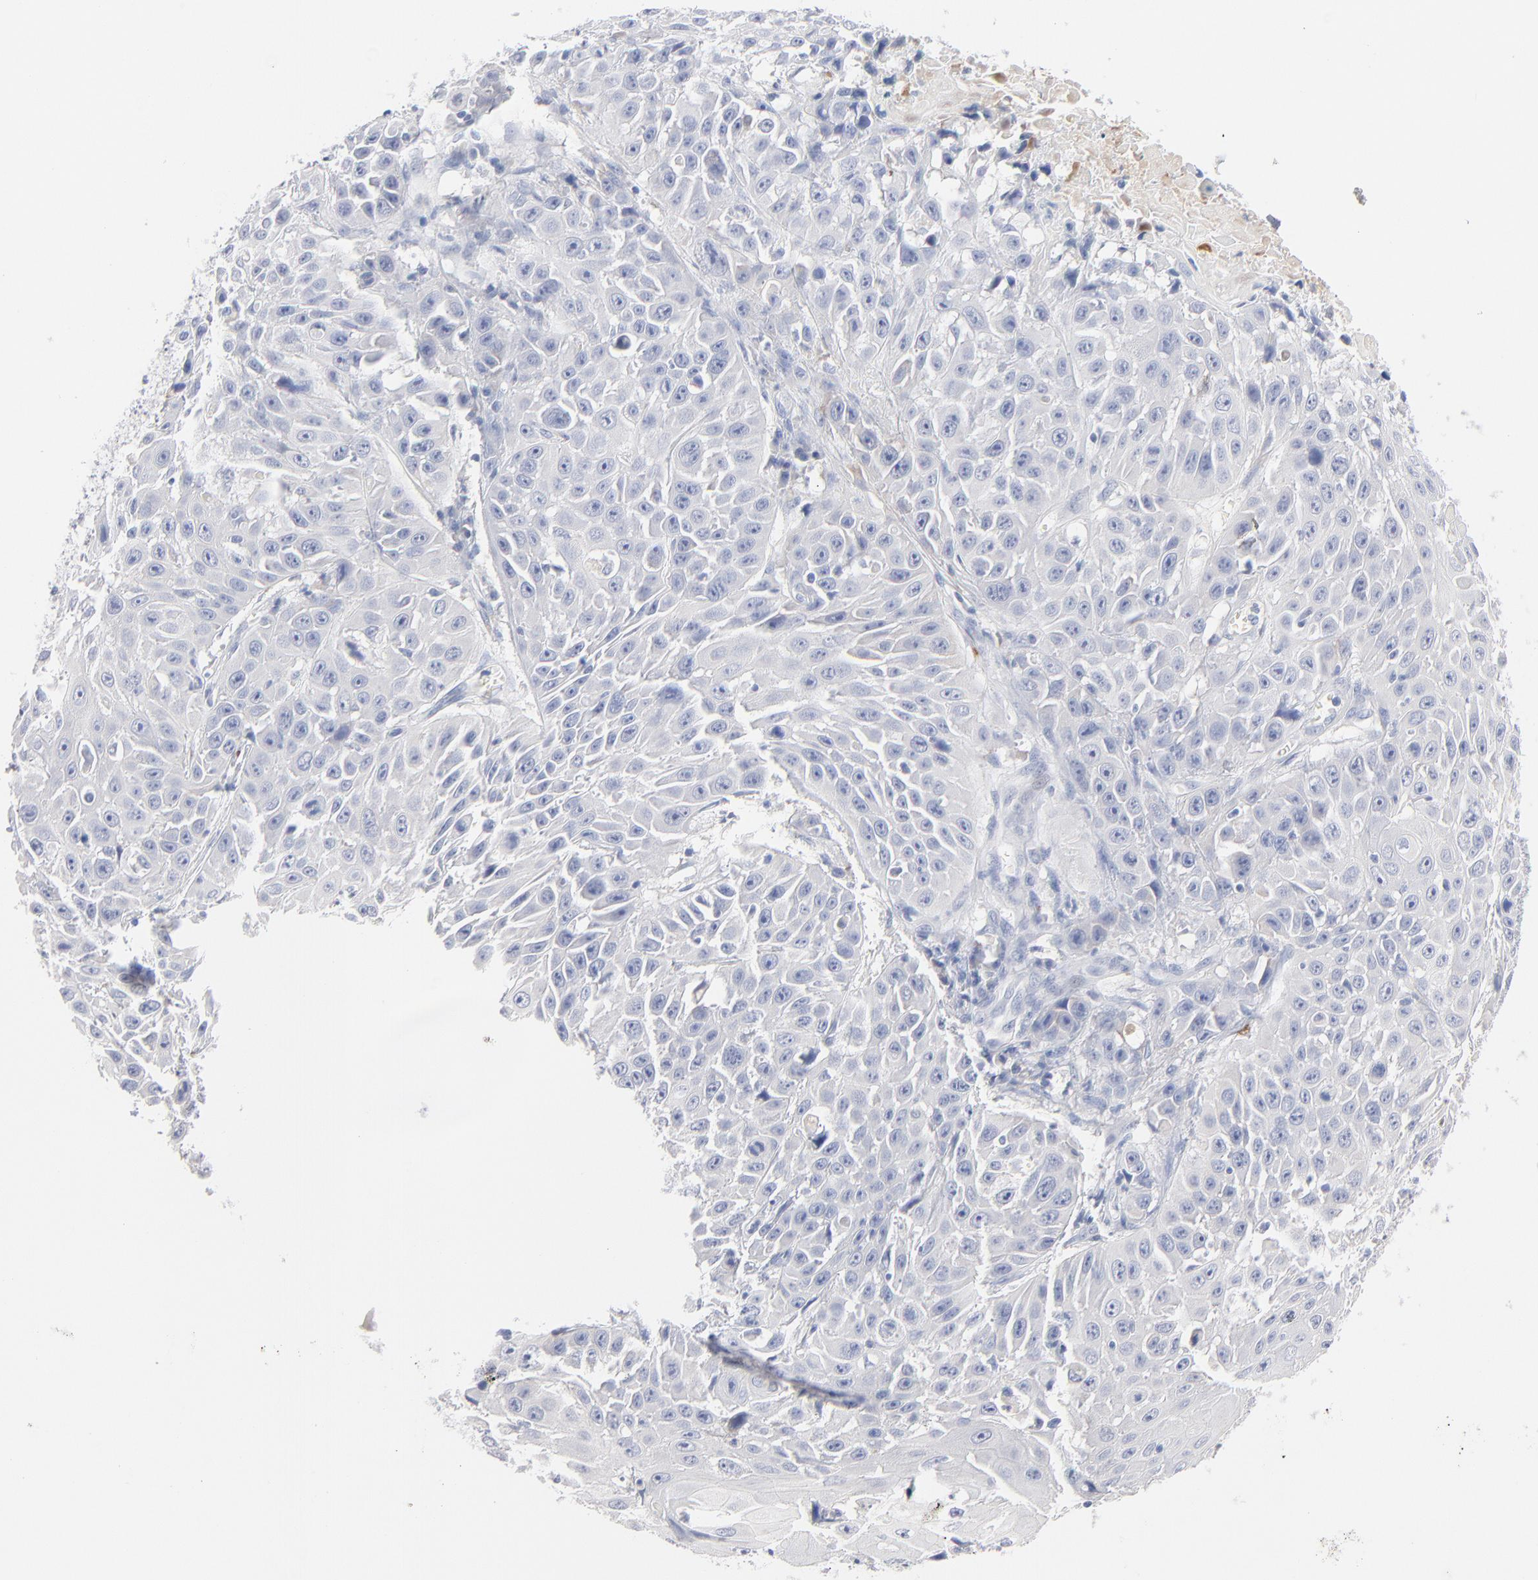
{"staining": {"intensity": "negative", "quantity": "none", "location": "none"}, "tissue": "cervical cancer", "cell_type": "Tumor cells", "image_type": "cancer", "snomed": [{"axis": "morphology", "description": "Squamous cell carcinoma, NOS"}, {"axis": "topography", "description": "Cervix"}], "caption": "This is an immunohistochemistry (IHC) micrograph of squamous cell carcinoma (cervical). There is no staining in tumor cells.", "gene": "F12", "patient": {"sex": "female", "age": 39}}